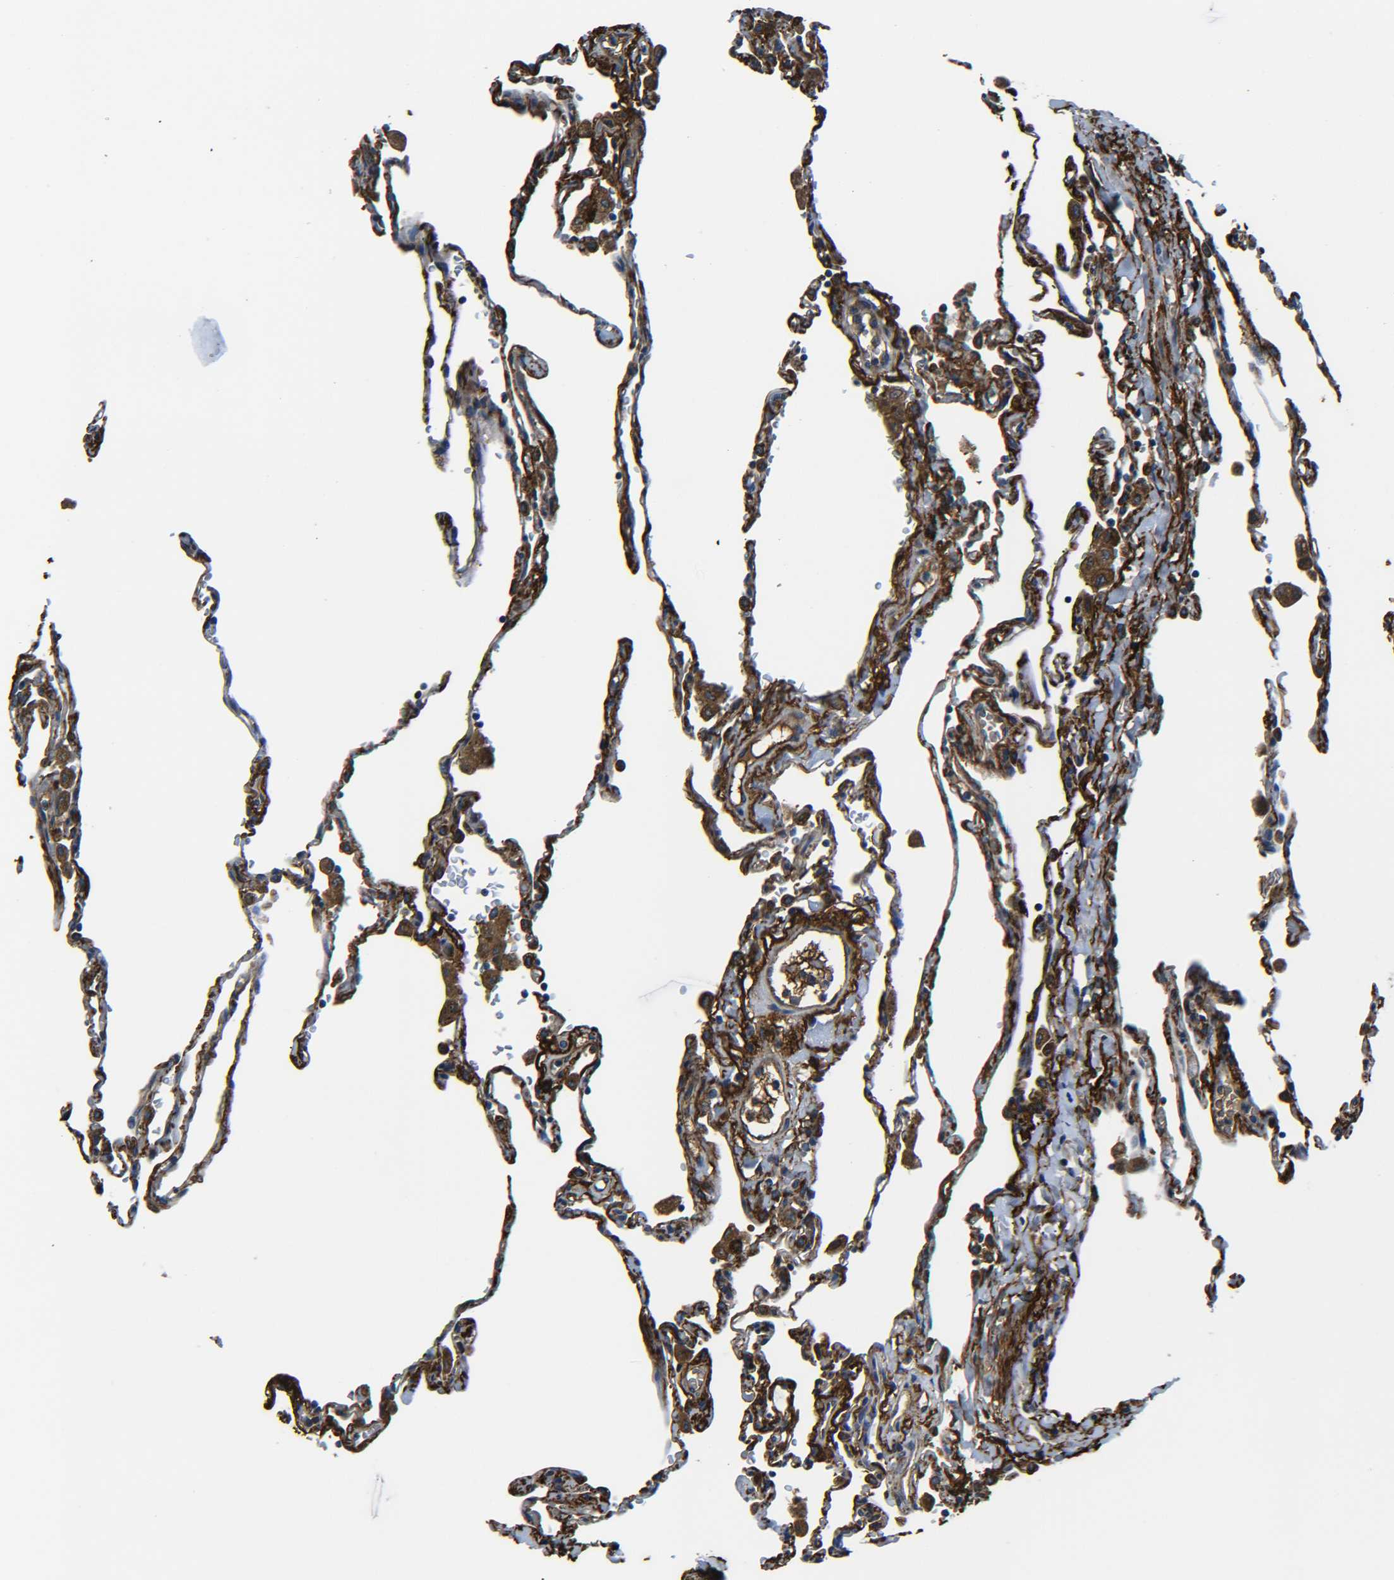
{"staining": {"intensity": "strong", "quantity": "25%-75%", "location": "cytoplasmic/membranous"}, "tissue": "lung", "cell_type": "Alveolar cells", "image_type": "normal", "snomed": [{"axis": "morphology", "description": "Normal tissue, NOS"}, {"axis": "topography", "description": "Lung"}], "caption": "Lung stained for a protein reveals strong cytoplasmic/membranous positivity in alveolar cells. (Stains: DAB (3,3'-diaminobenzidine) in brown, nuclei in blue, Microscopy: brightfield microscopy at high magnification).", "gene": "PREB", "patient": {"sex": "male", "age": 59}}